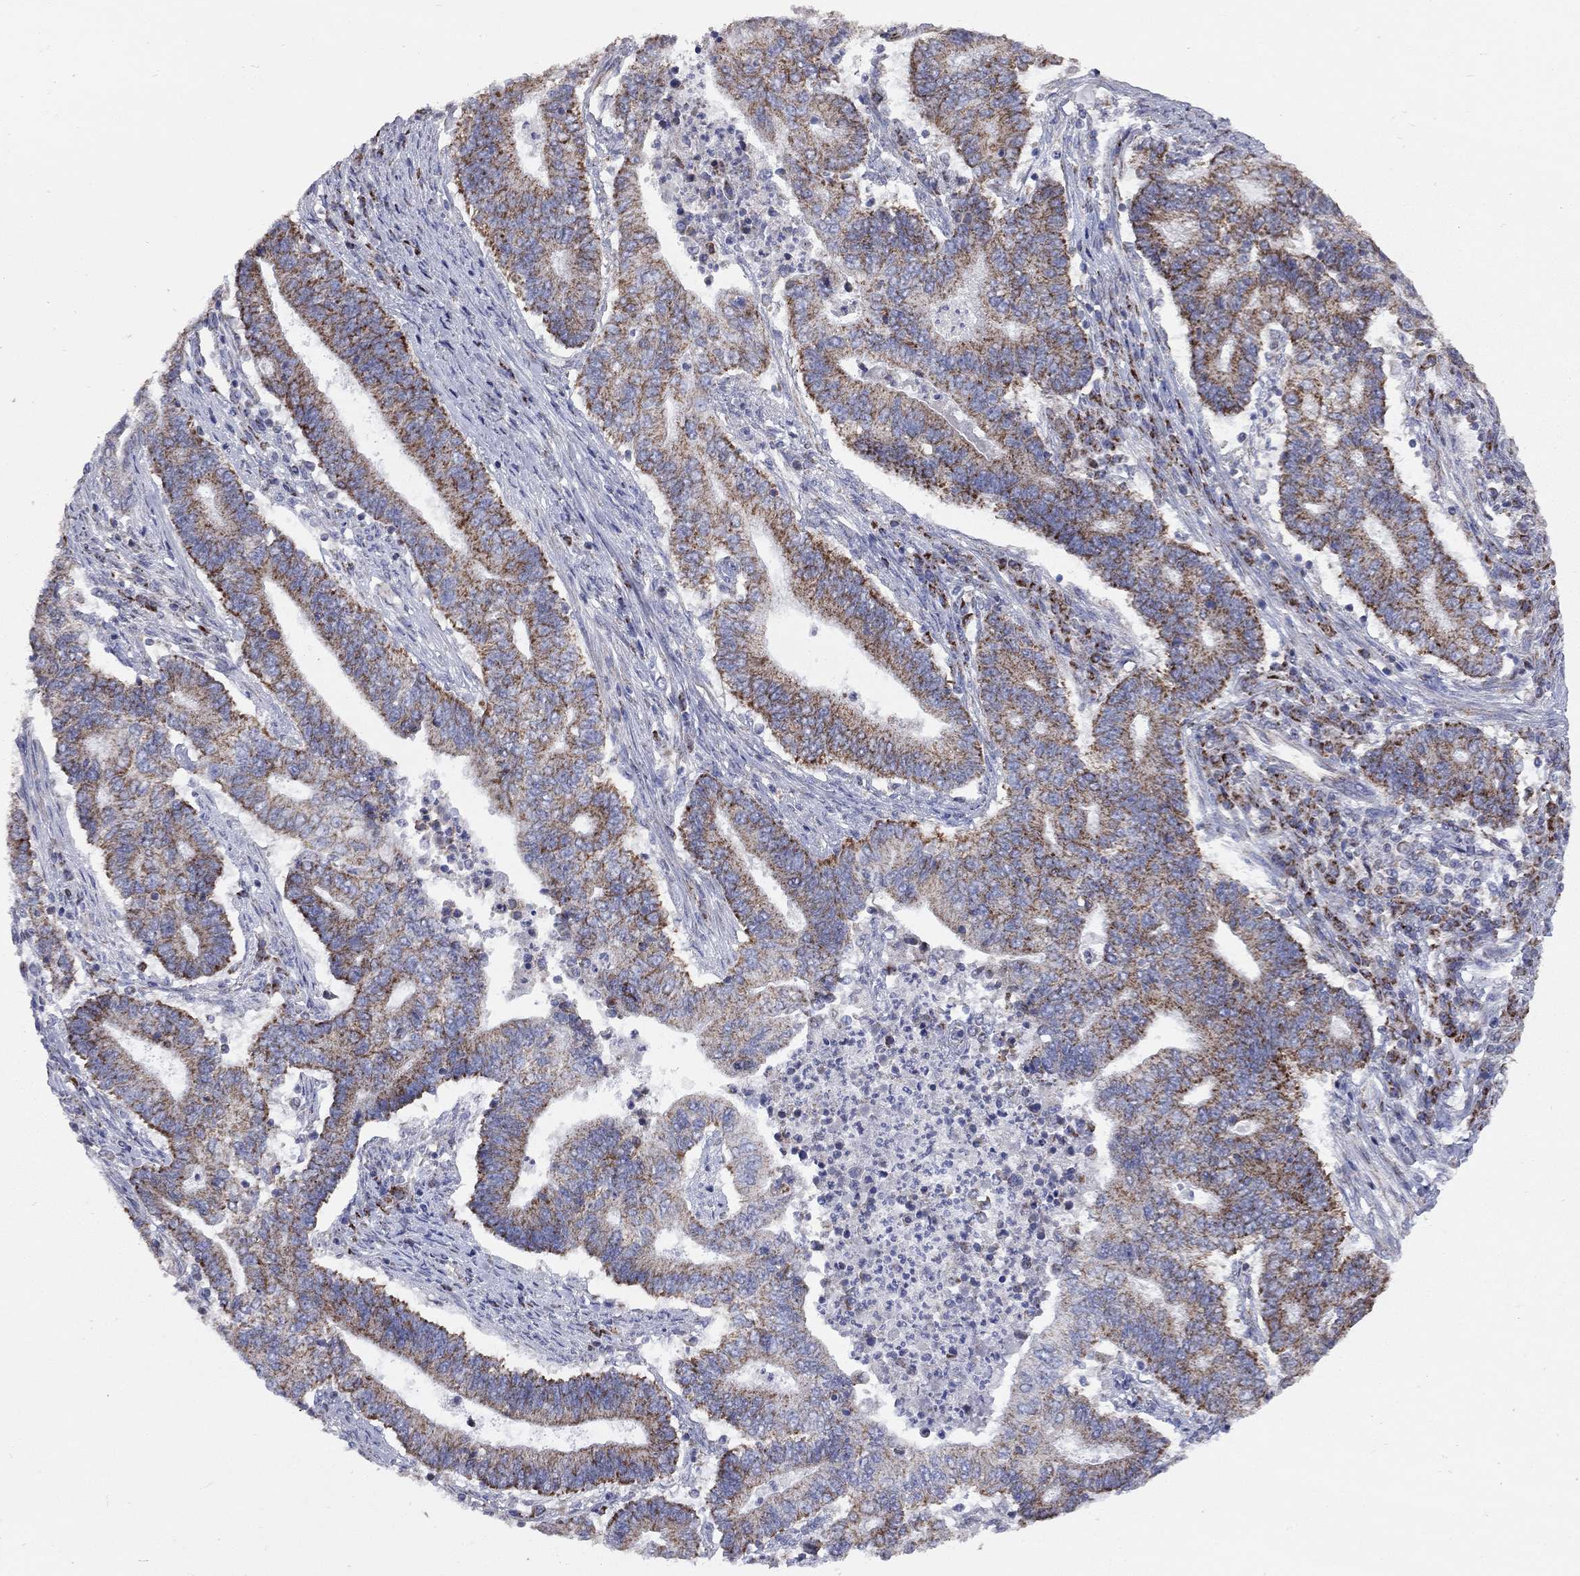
{"staining": {"intensity": "strong", "quantity": "25%-75%", "location": "cytoplasmic/membranous"}, "tissue": "endometrial cancer", "cell_type": "Tumor cells", "image_type": "cancer", "snomed": [{"axis": "morphology", "description": "Adenocarcinoma, NOS"}, {"axis": "topography", "description": "Uterus"}, {"axis": "topography", "description": "Endometrium"}], "caption": "High-magnification brightfield microscopy of adenocarcinoma (endometrial) stained with DAB (3,3'-diaminobenzidine) (brown) and counterstained with hematoxylin (blue). tumor cells exhibit strong cytoplasmic/membranous expression is appreciated in about25%-75% of cells.", "gene": "NDUFB1", "patient": {"sex": "female", "age": 54}}